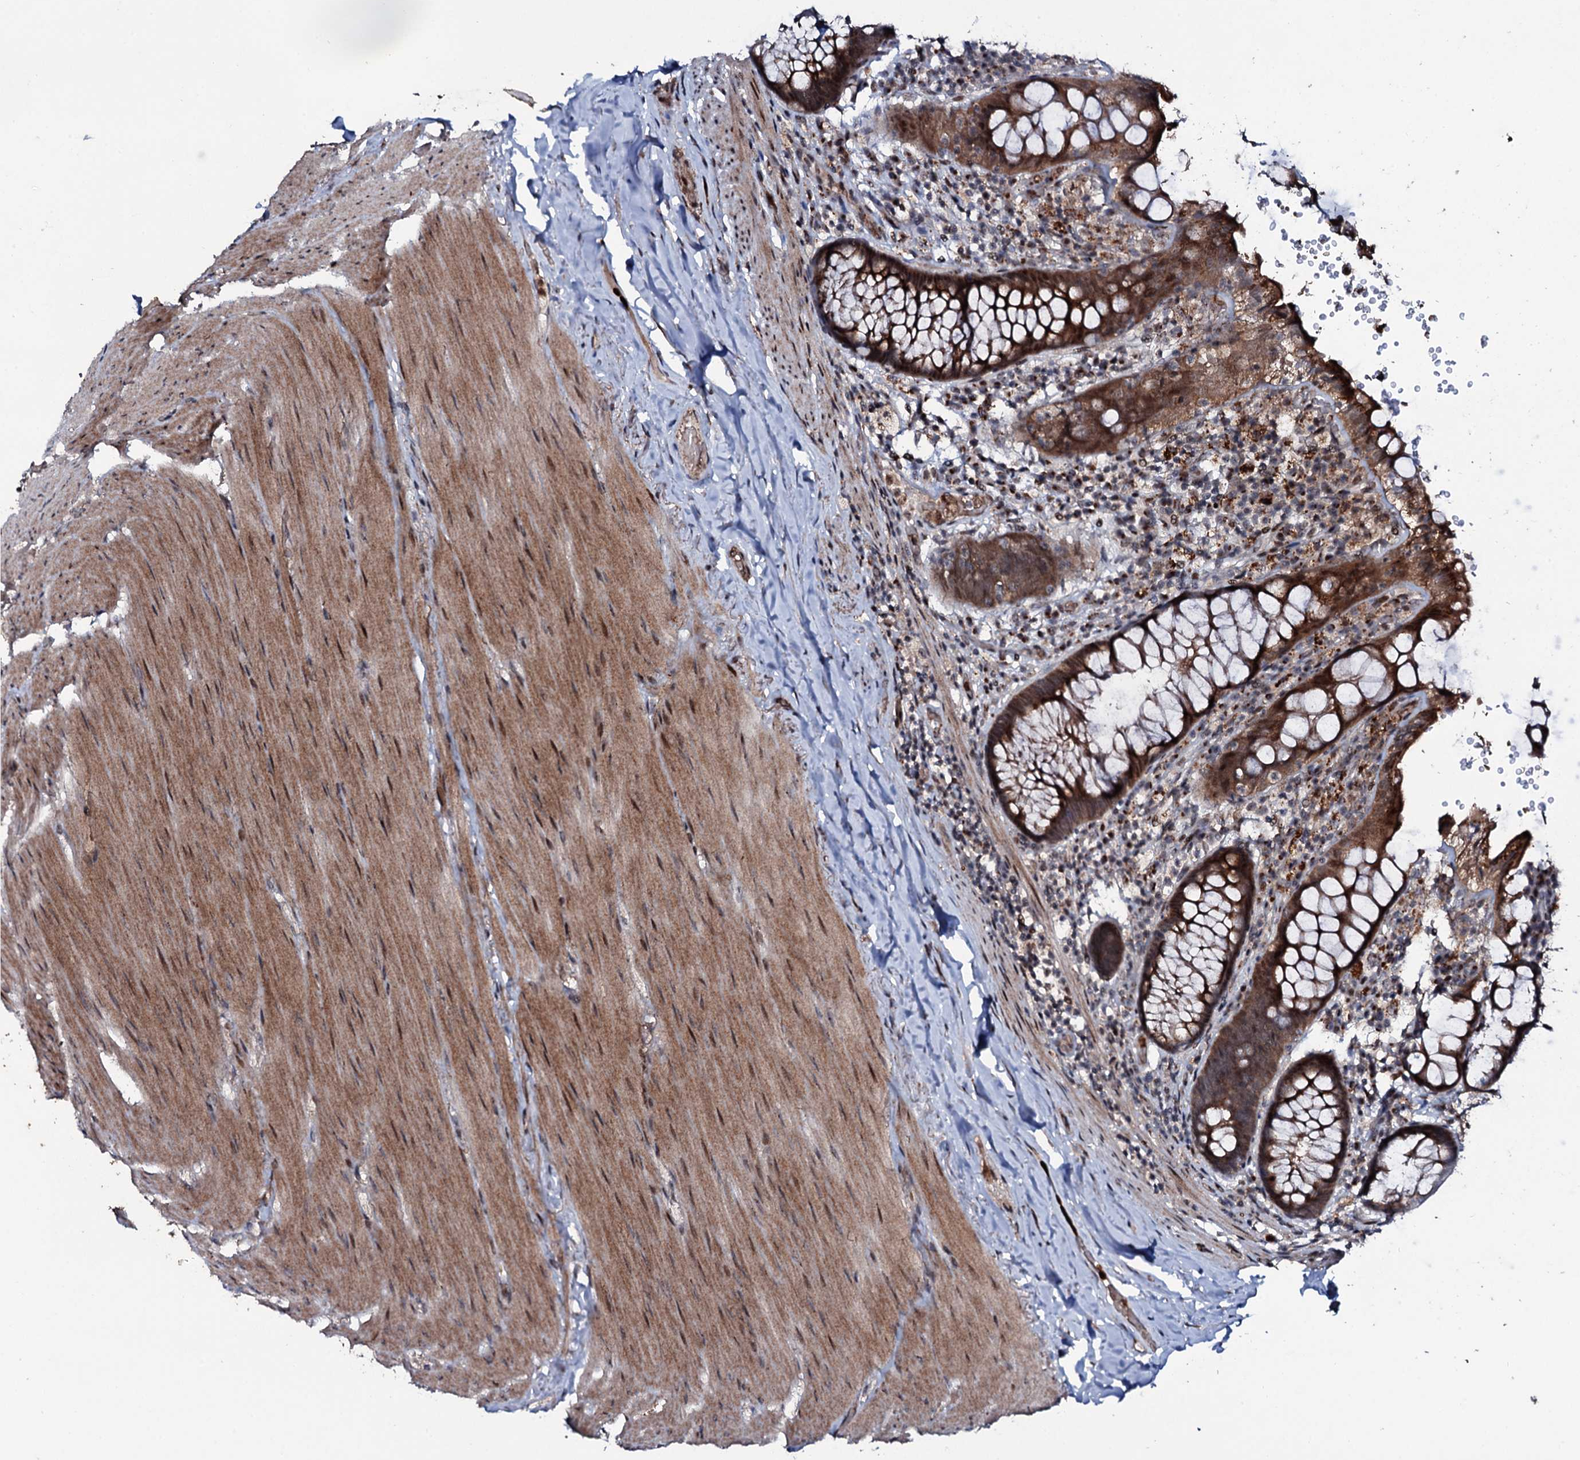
{"staining": {"intensity": "strong", "quantity": ">75%", "location": "cytoplasmic/membranous"}, "tissue": "rectum", "cell_type": "Glandular cells", "image_type": "normal", "snomed": [{"axis": "morphology", "description": "Normal tissue, NOS"}, {"axis": "topography", "description": "Rectum"}], "caption": "Immunohistochemistry histopathology image of normal rectum: human rectum stained using immunohistochemistry exhibits high levels of strong protein expression localized specifically in the cytoplasmic/membranous of glandular cells, appearing as a cytoplasmic/membranous brown color.", "gene": "COG6", "patient": {"sex": "male", "age": 83}}